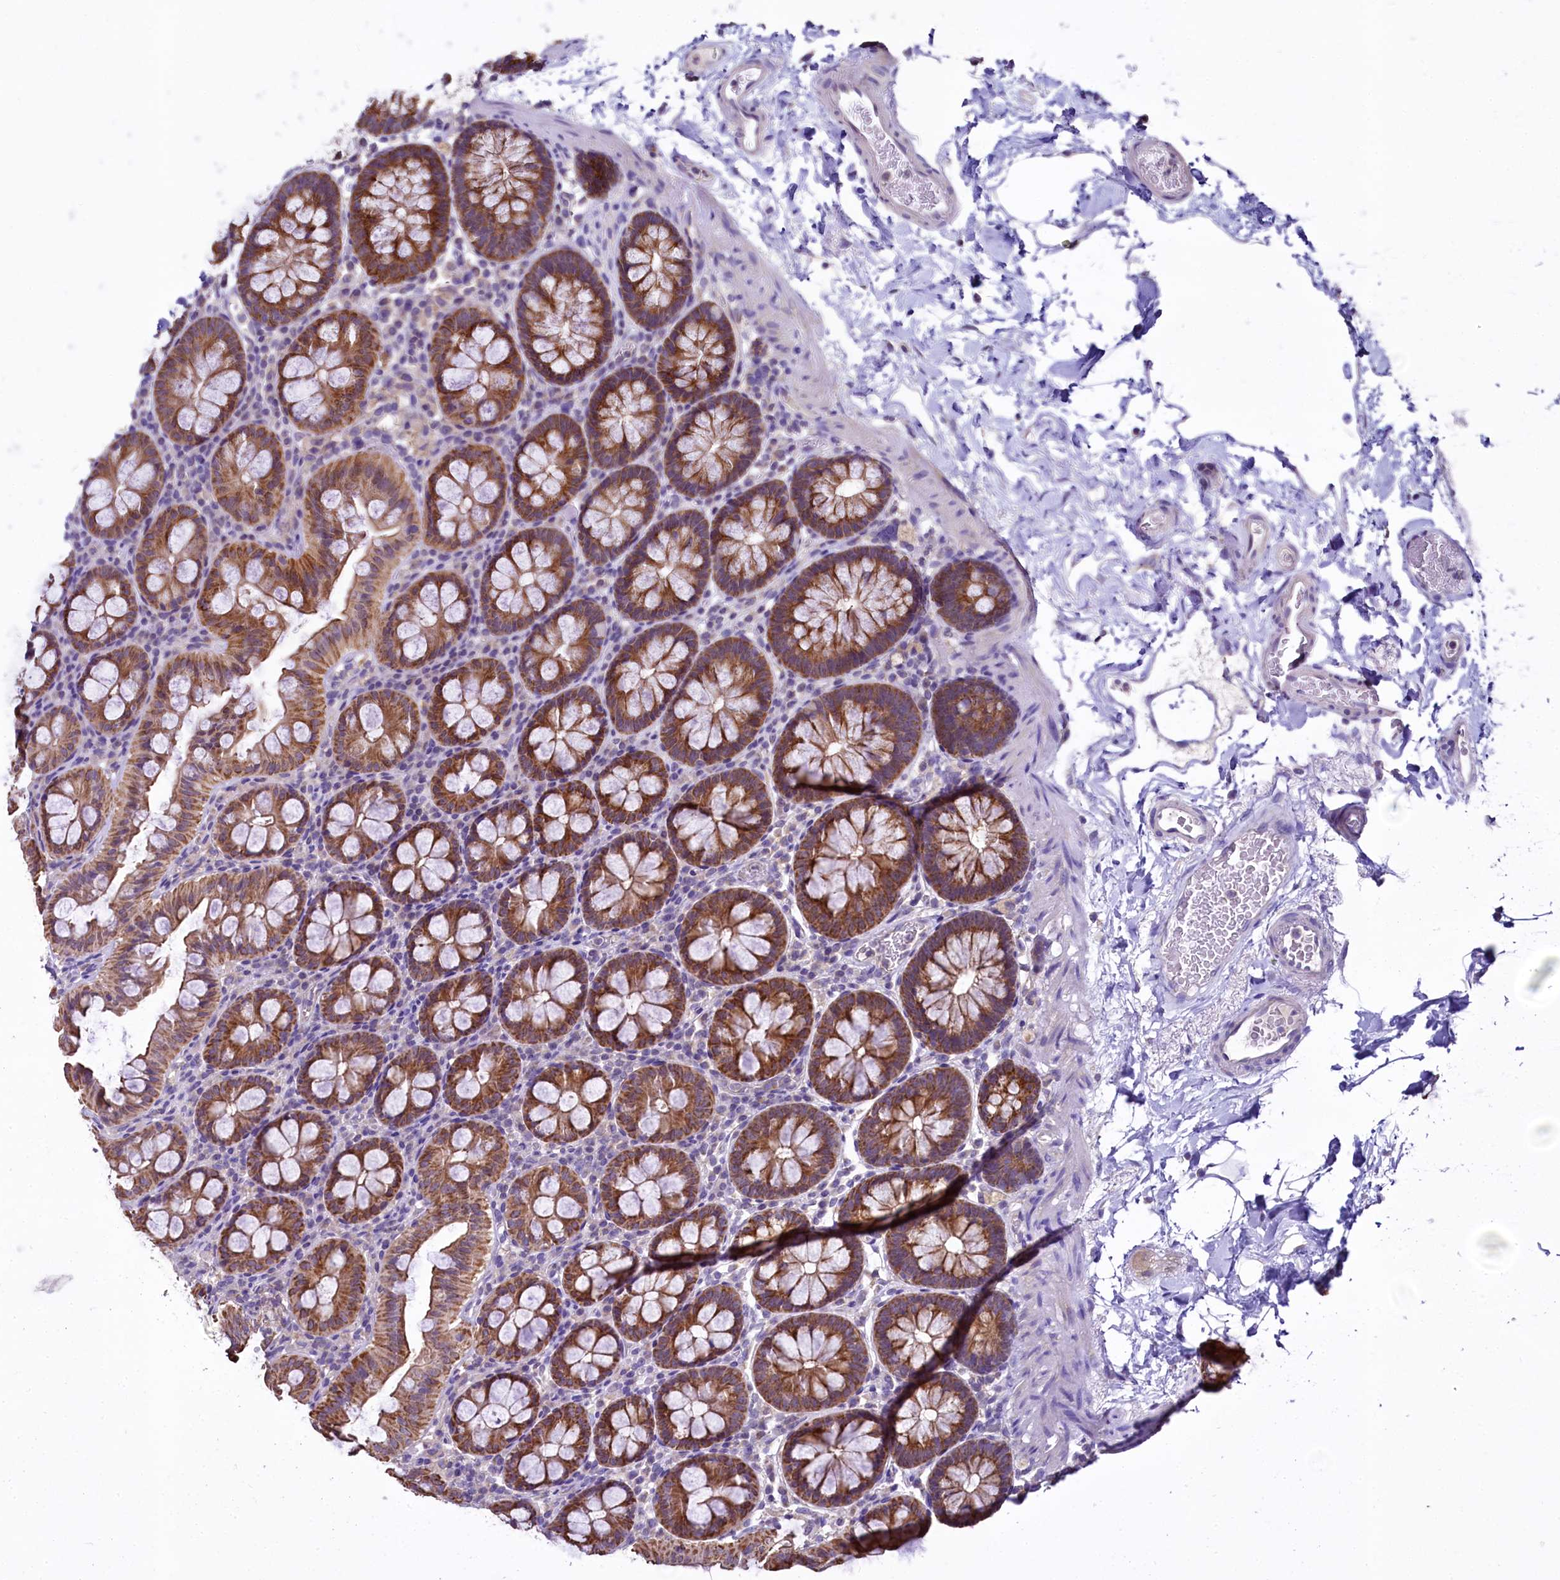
{"staining": {"intensity": "weak", "quantity": "25%-75%", "location": "cytoplasmic/membranous"}, "tissue": "colon", "cell_type": "Endothelial cells", "image_type": "normal", "snomed": [{"axis": "morphology", "description": "Normal tissue, NOS"}, {"axis": "topography", "description": "Colon"}], "caption": "A photomicrograph of colon stained for a protein displays weak cytoplasmic/membranous brown staining in endothelial cells.", "gene": "MRPL57", "patient": {"sex": "male", "age": 75}}